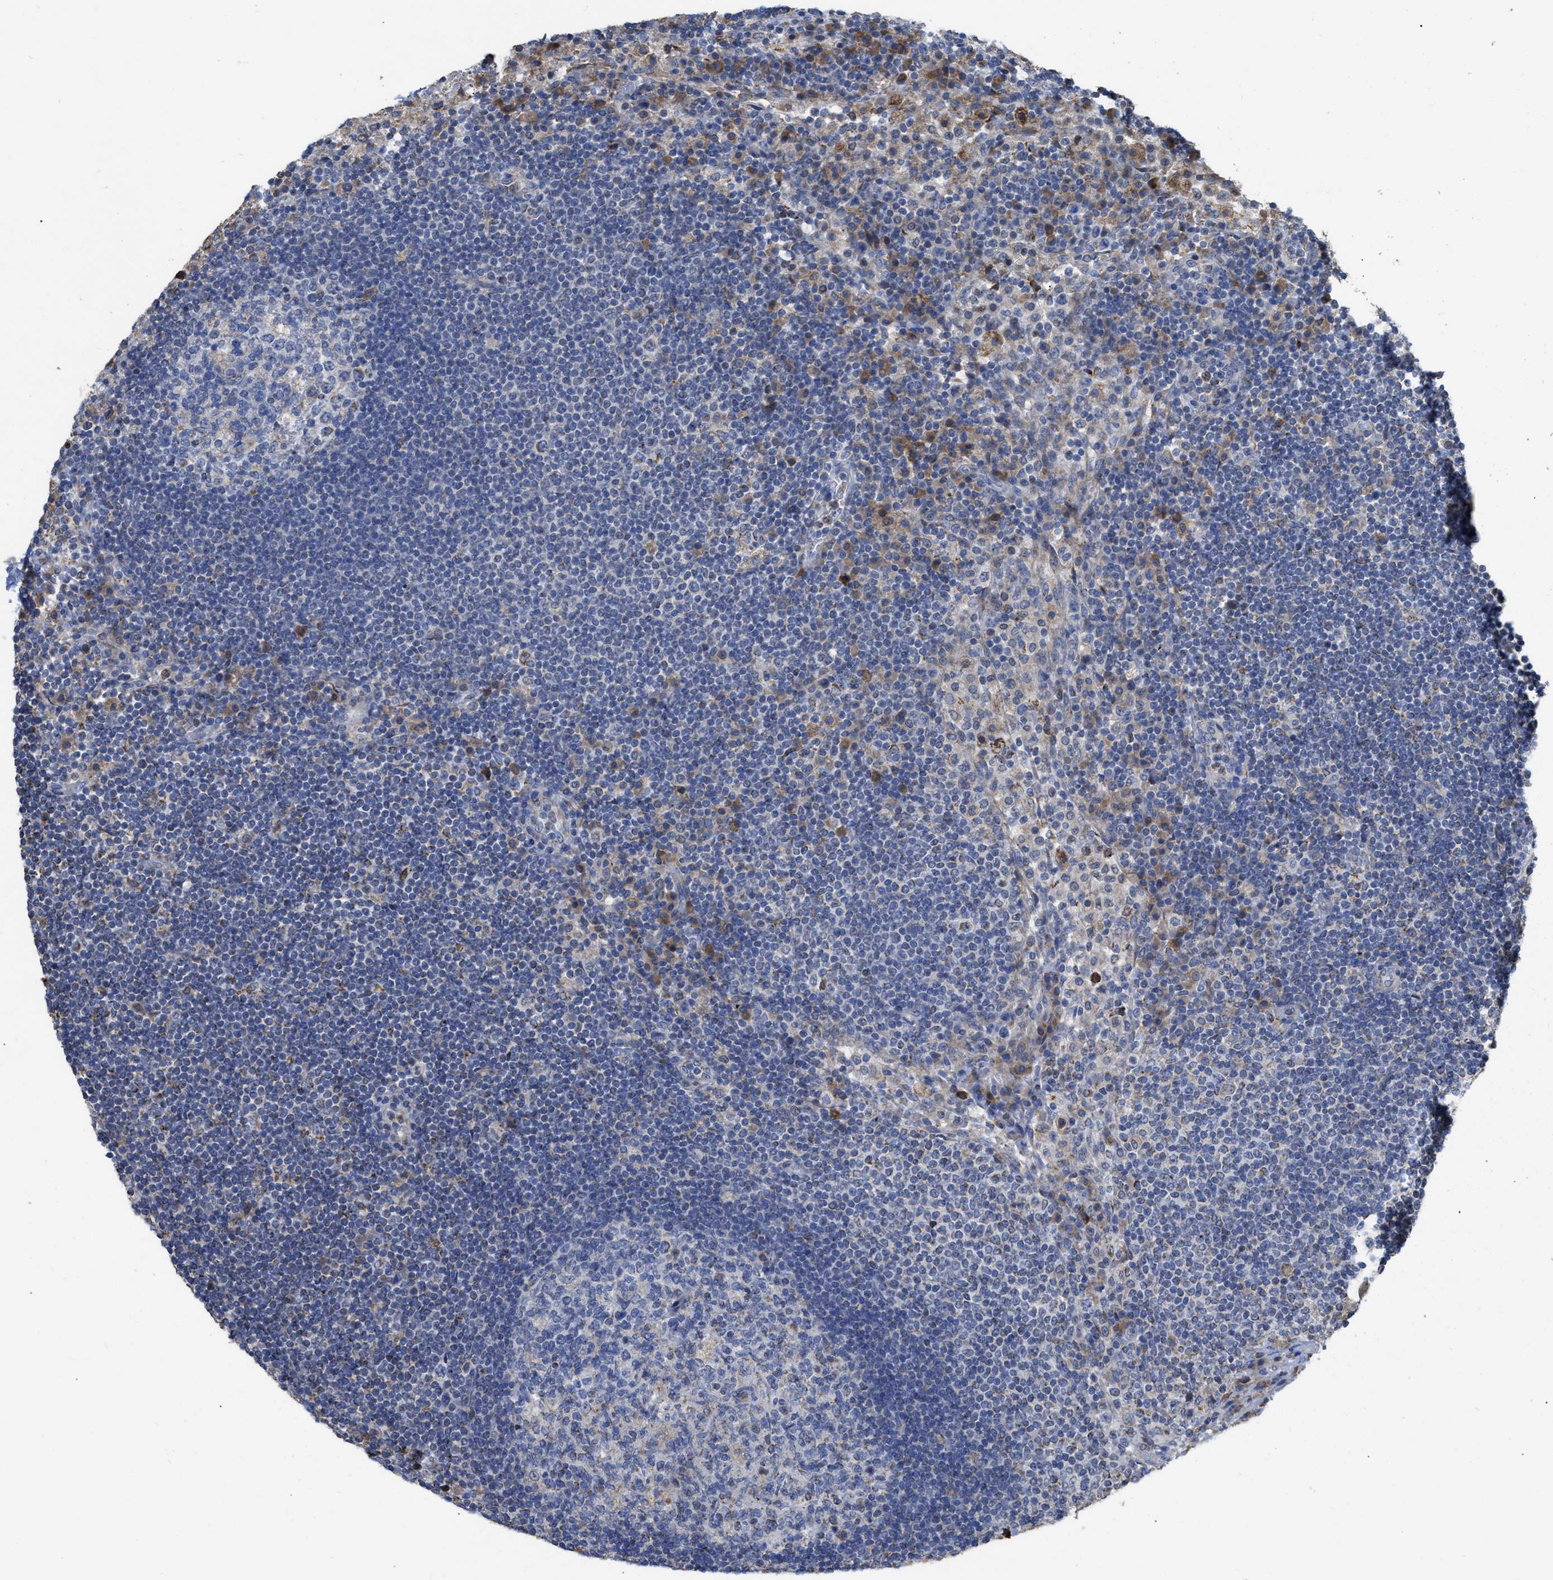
{"staining": {"intensity": "weak", "quantity": "25%-75%", "location": "cytoplasmic/membranous"}, "tissue": "lymph node", "cell_type": "Germinal center cells", "image_type": "normal", "snomed": [{"axis": "morphology", "description": "Normal tissue, NOS"}, {"axis": "topography", "description": "Lymph node"}], "caption": "Human lymph node stained for a protein (brown) demonstrates weak cytoplasmic/membranous positive expression in about 25%-75% of germinal center cells.", "gene": "AK2", "patient": {"sex": "female", "age": 53}}